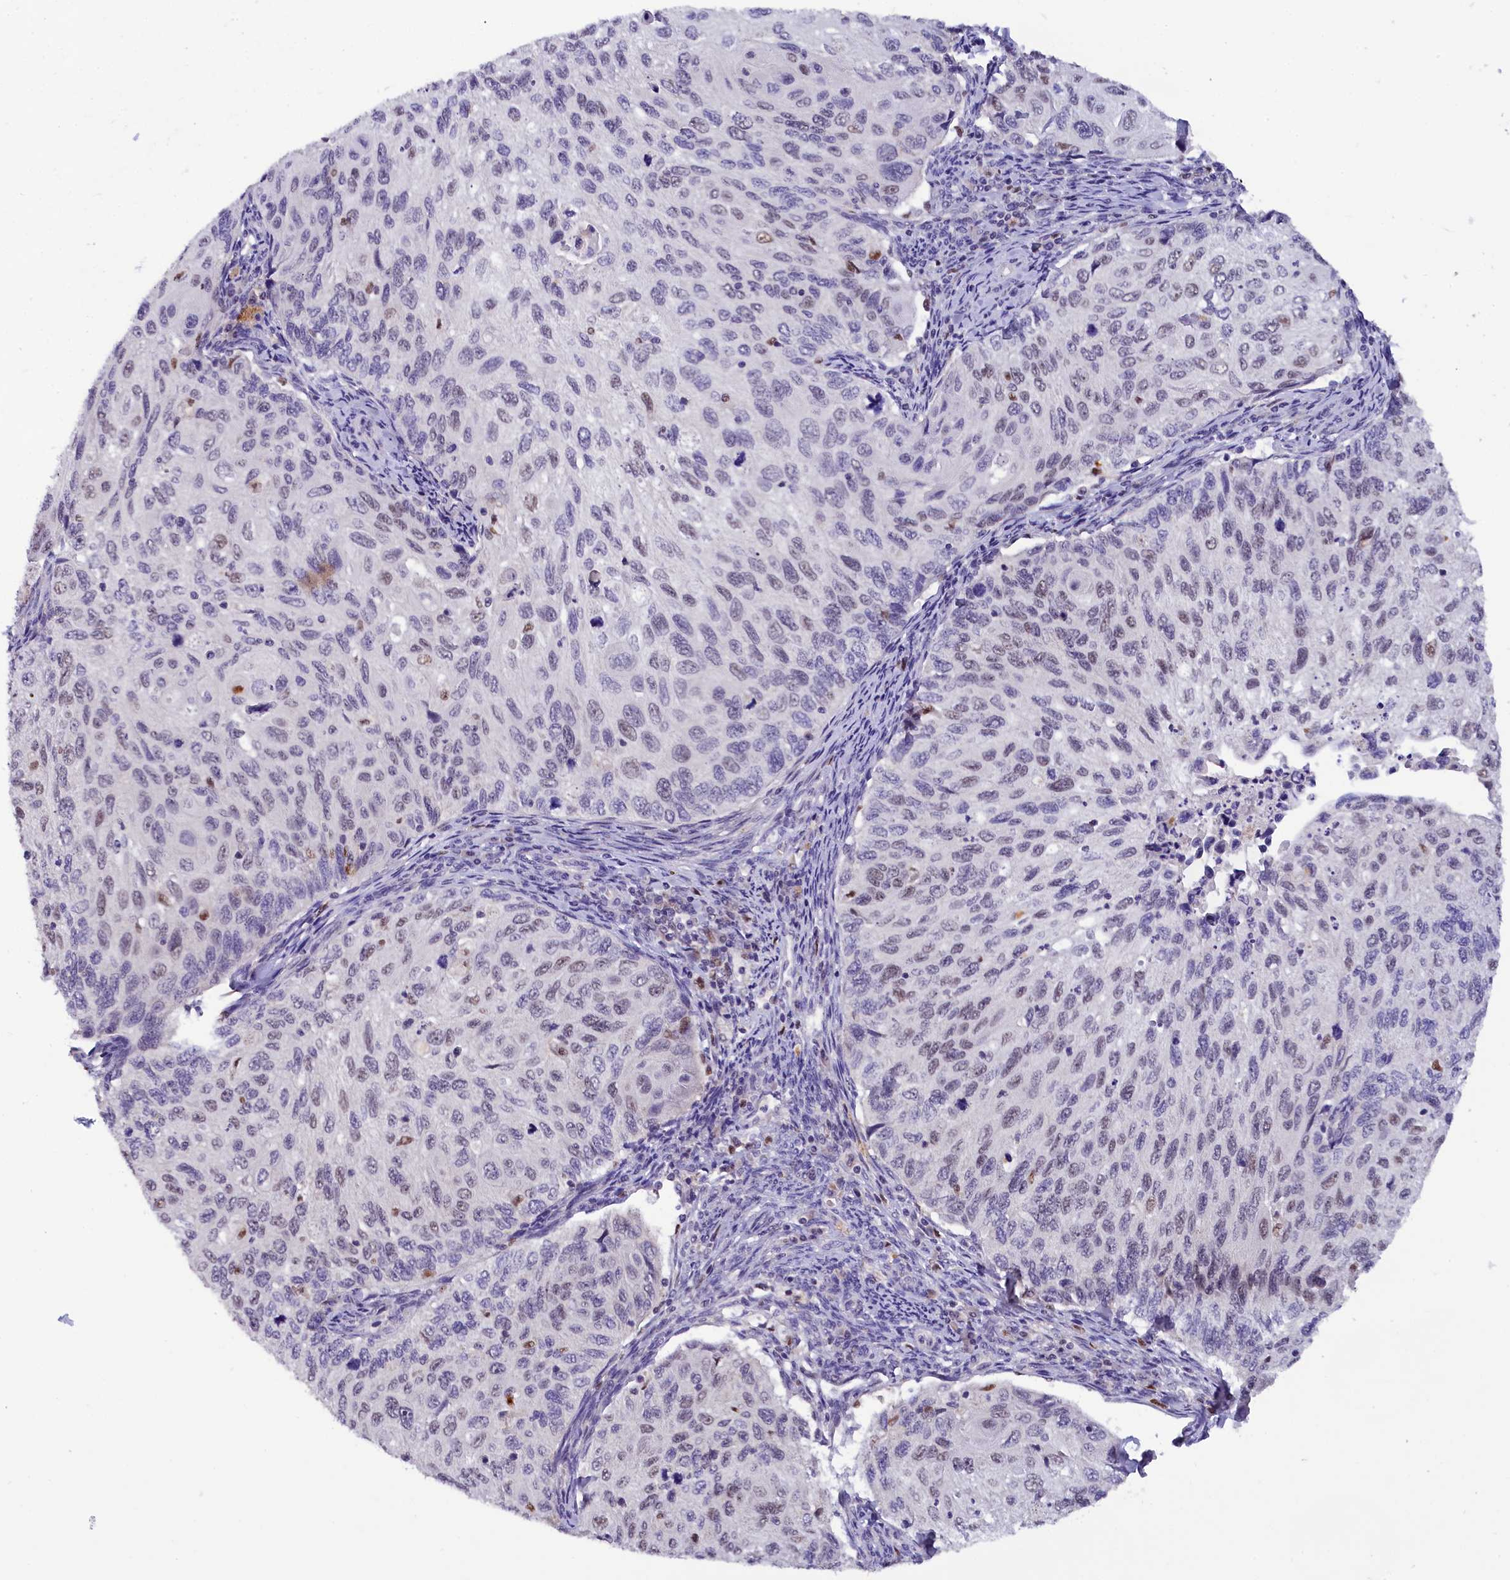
{"staining": {"intensity": "moderate", "quantity": "<25%", "location": "nuclear"}, "tissue": "cervical cancer", "cell_type": "Tumor cells", "image_type": "cancer", "snomed": [{"axis": "morphology", "description": "Squamous cell carcinoma, NOS"}, {"axis": "topography", "description": "Cervix"}], "caption": "IHC micrograph of human cervical cancer stained for a protein (brown), which displays low levels of moderate nuclear staining in about <25% of tumor cells.", "gene": "BTBD9", "patient": {"sex": "female", "age": 70}}